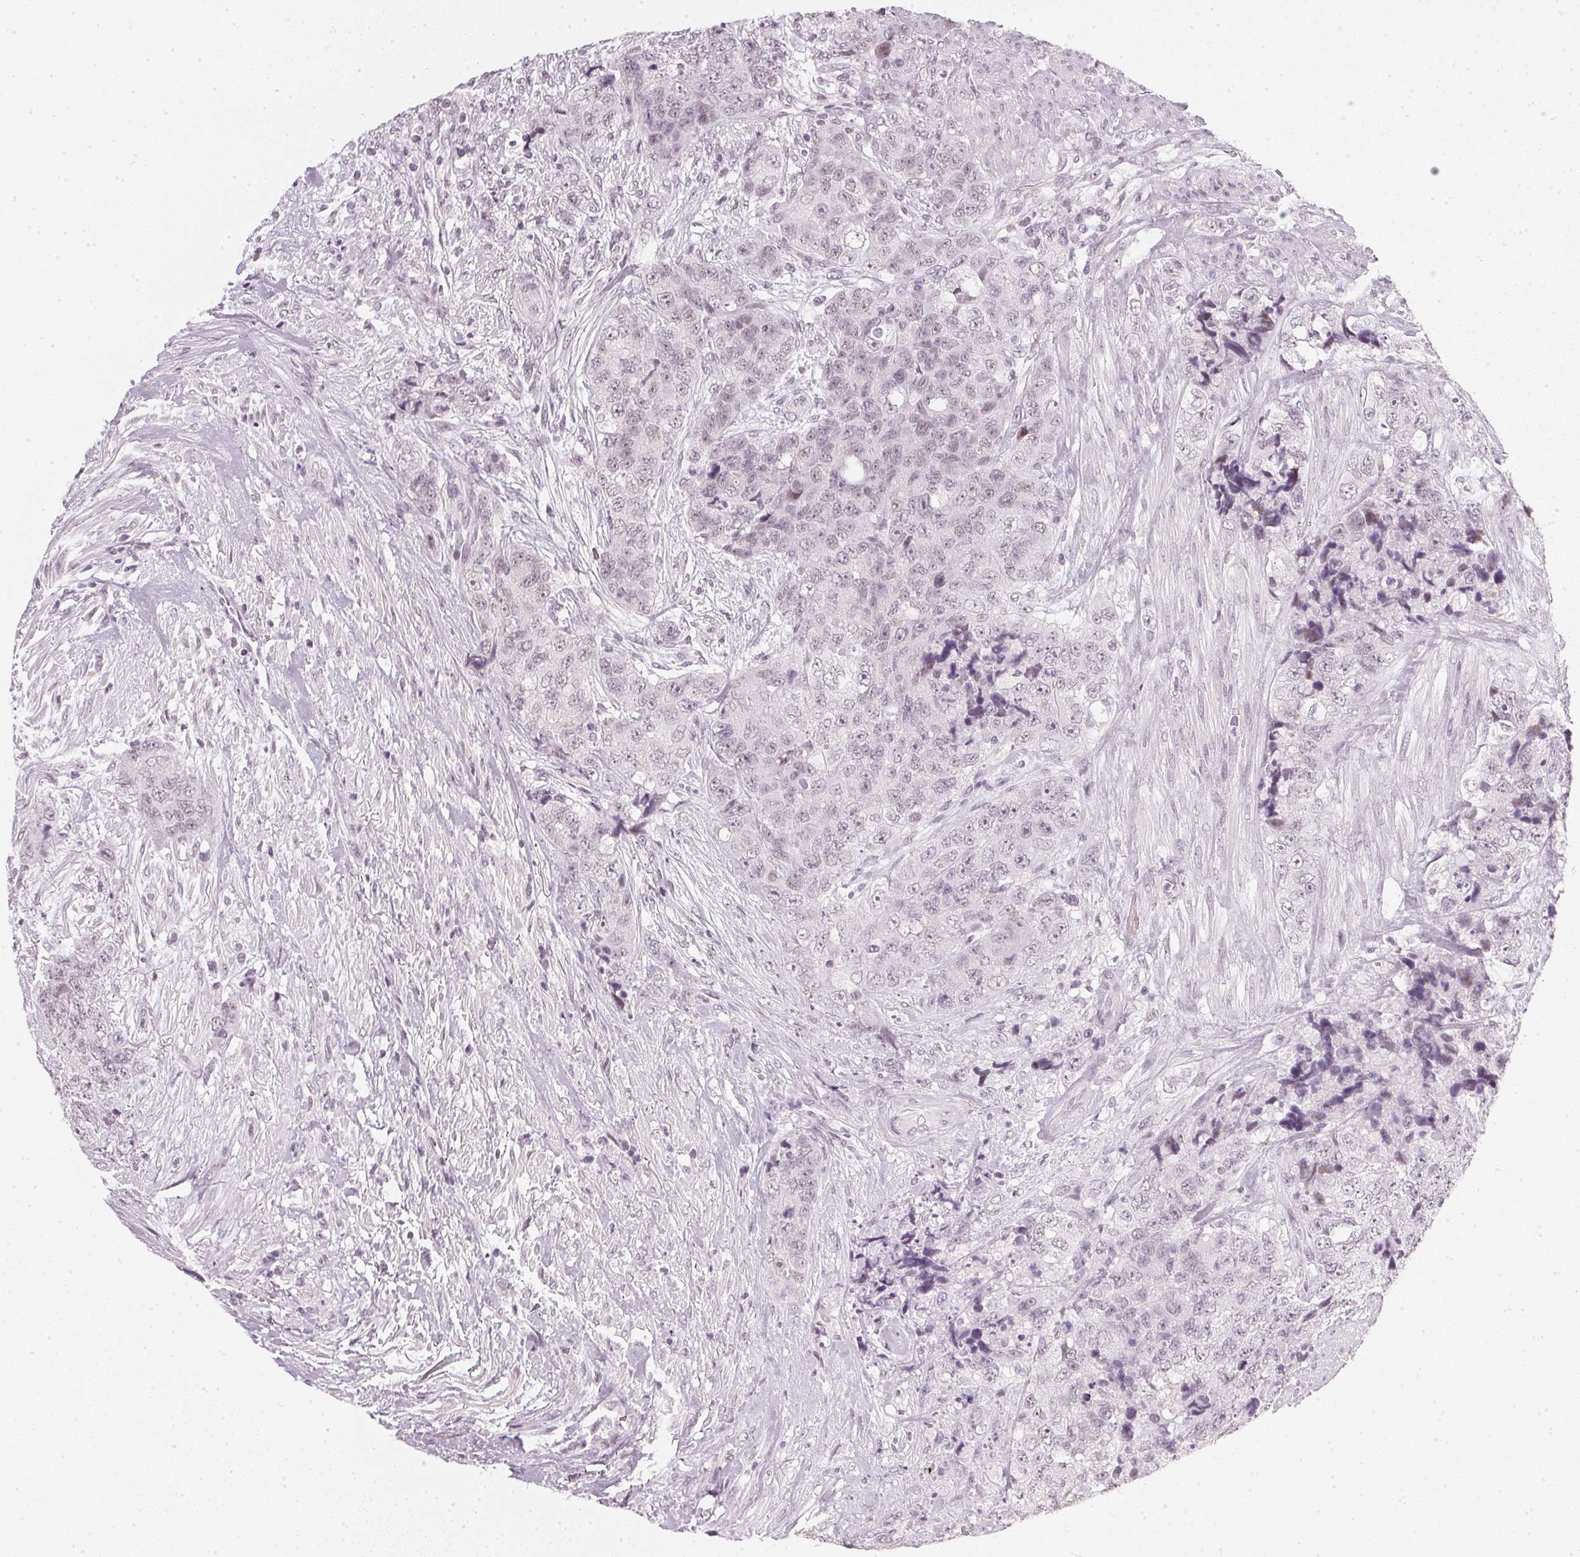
{"staining": {"intensity": "negative", "quantity": "none", "location": "none"}, "tissue": "urothelial cancer", "cell_type": "Tumor cells", "image_type": "cancer", "snomed": [{"axis": "morphology", "description": "Urothelial carcinoma, High grade"}, {"axis": "topography", "description": "Urinary bladder"}], "caption": "There is no significant positivity in tumor cells of urothelial cancer.", "gene": "DNAJC6", "patient": {"sex": "female", "age": 78}}